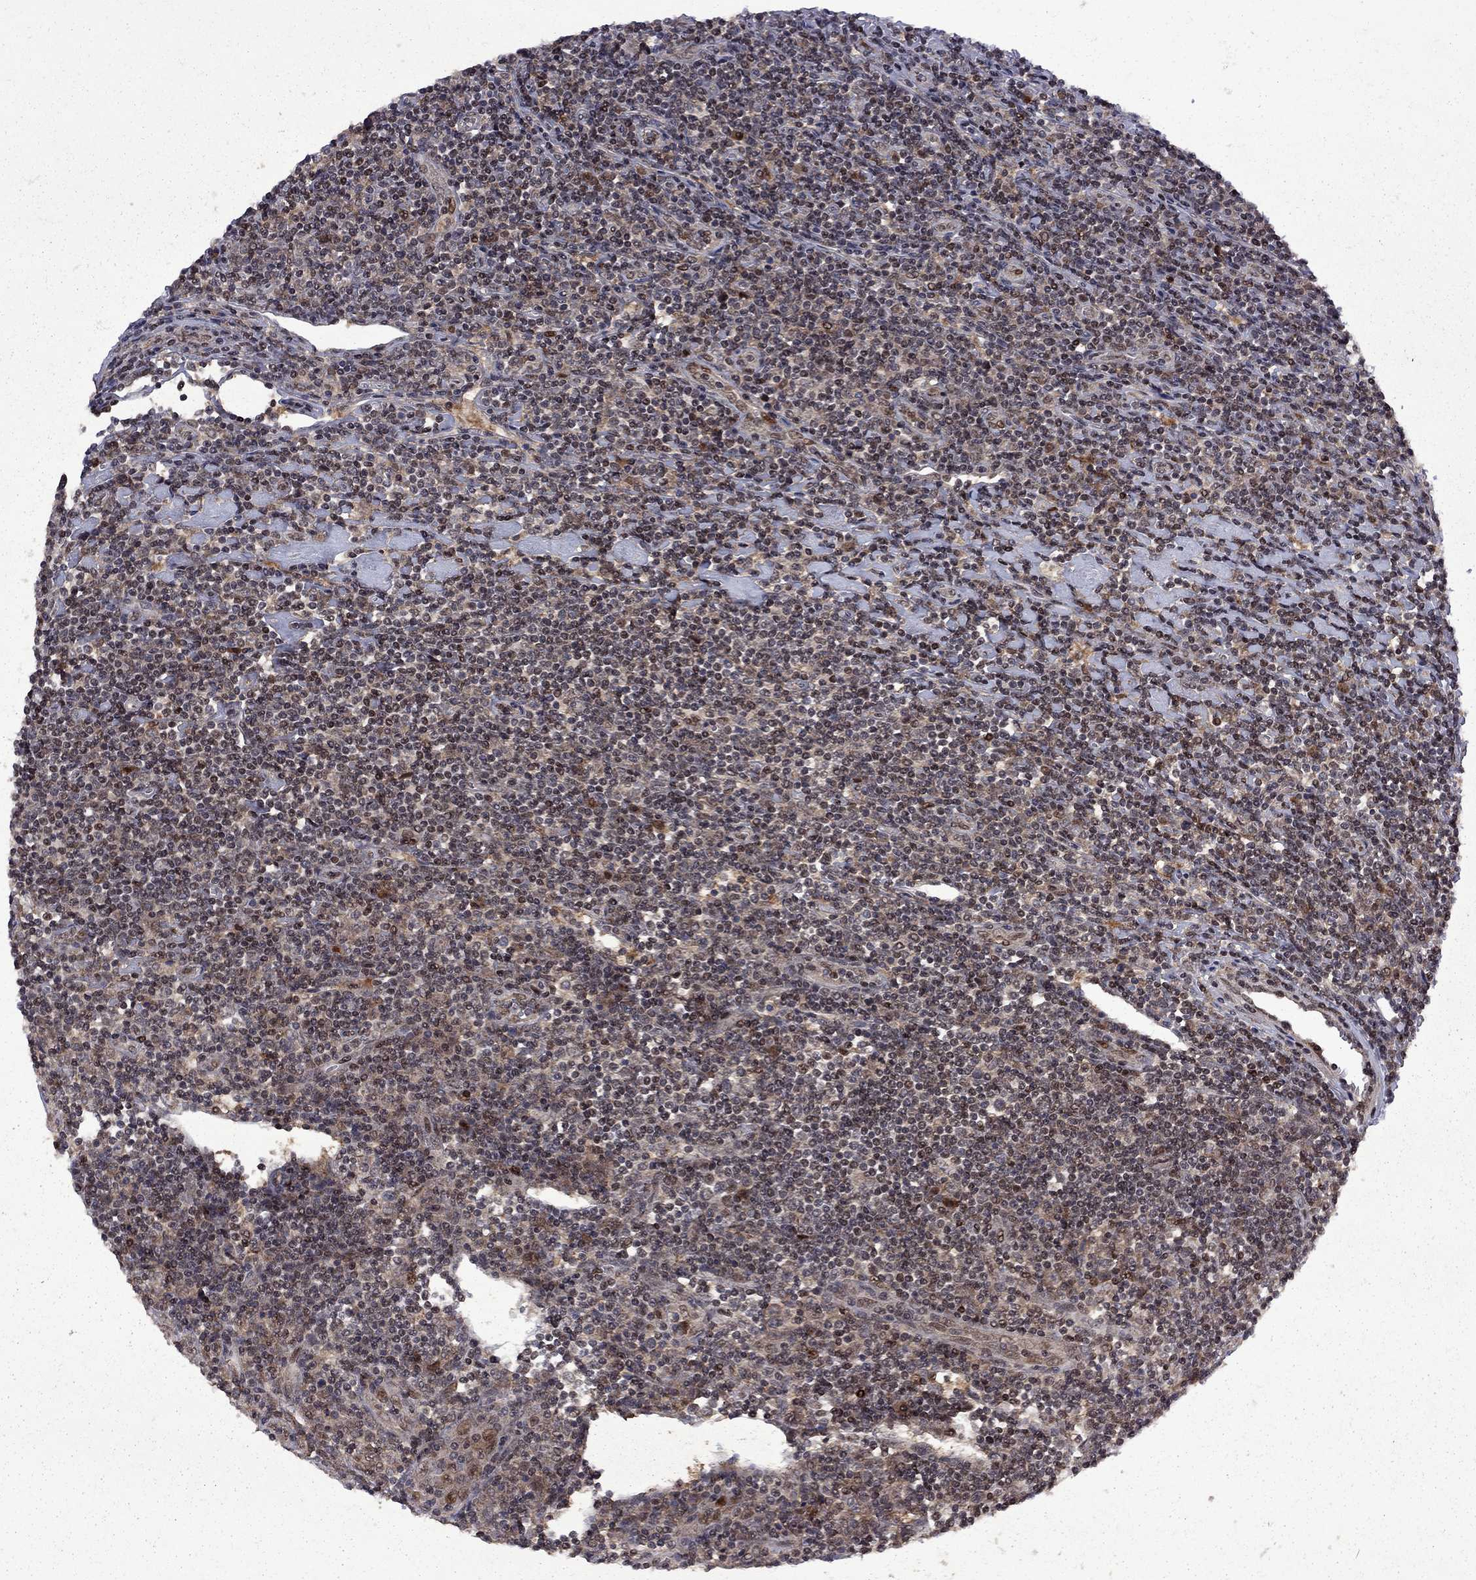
{"staining": {"intensity": "weak", "quantity": "25%-75%", "location": "cytoplasmic/membranous"}, "tissue": "lymphoma", "cell_type": "Tumor cells", "image_type": "cancer", "snomed": [{"axis": "morphology", "description": "Hodgkin's disease, NOS"}, {"axis": "topography", "description": "Lymph node"}], "caption": "Immunohistochemistry histopathology image of human Hodgkin's disease stained for a protein (brown), which displays low levels of weak cytoplasmic/membranous positivity in about 25%-75% of tumor cells.", "gene": "IPP", "patient": {"sex": "male", "age": 40}}